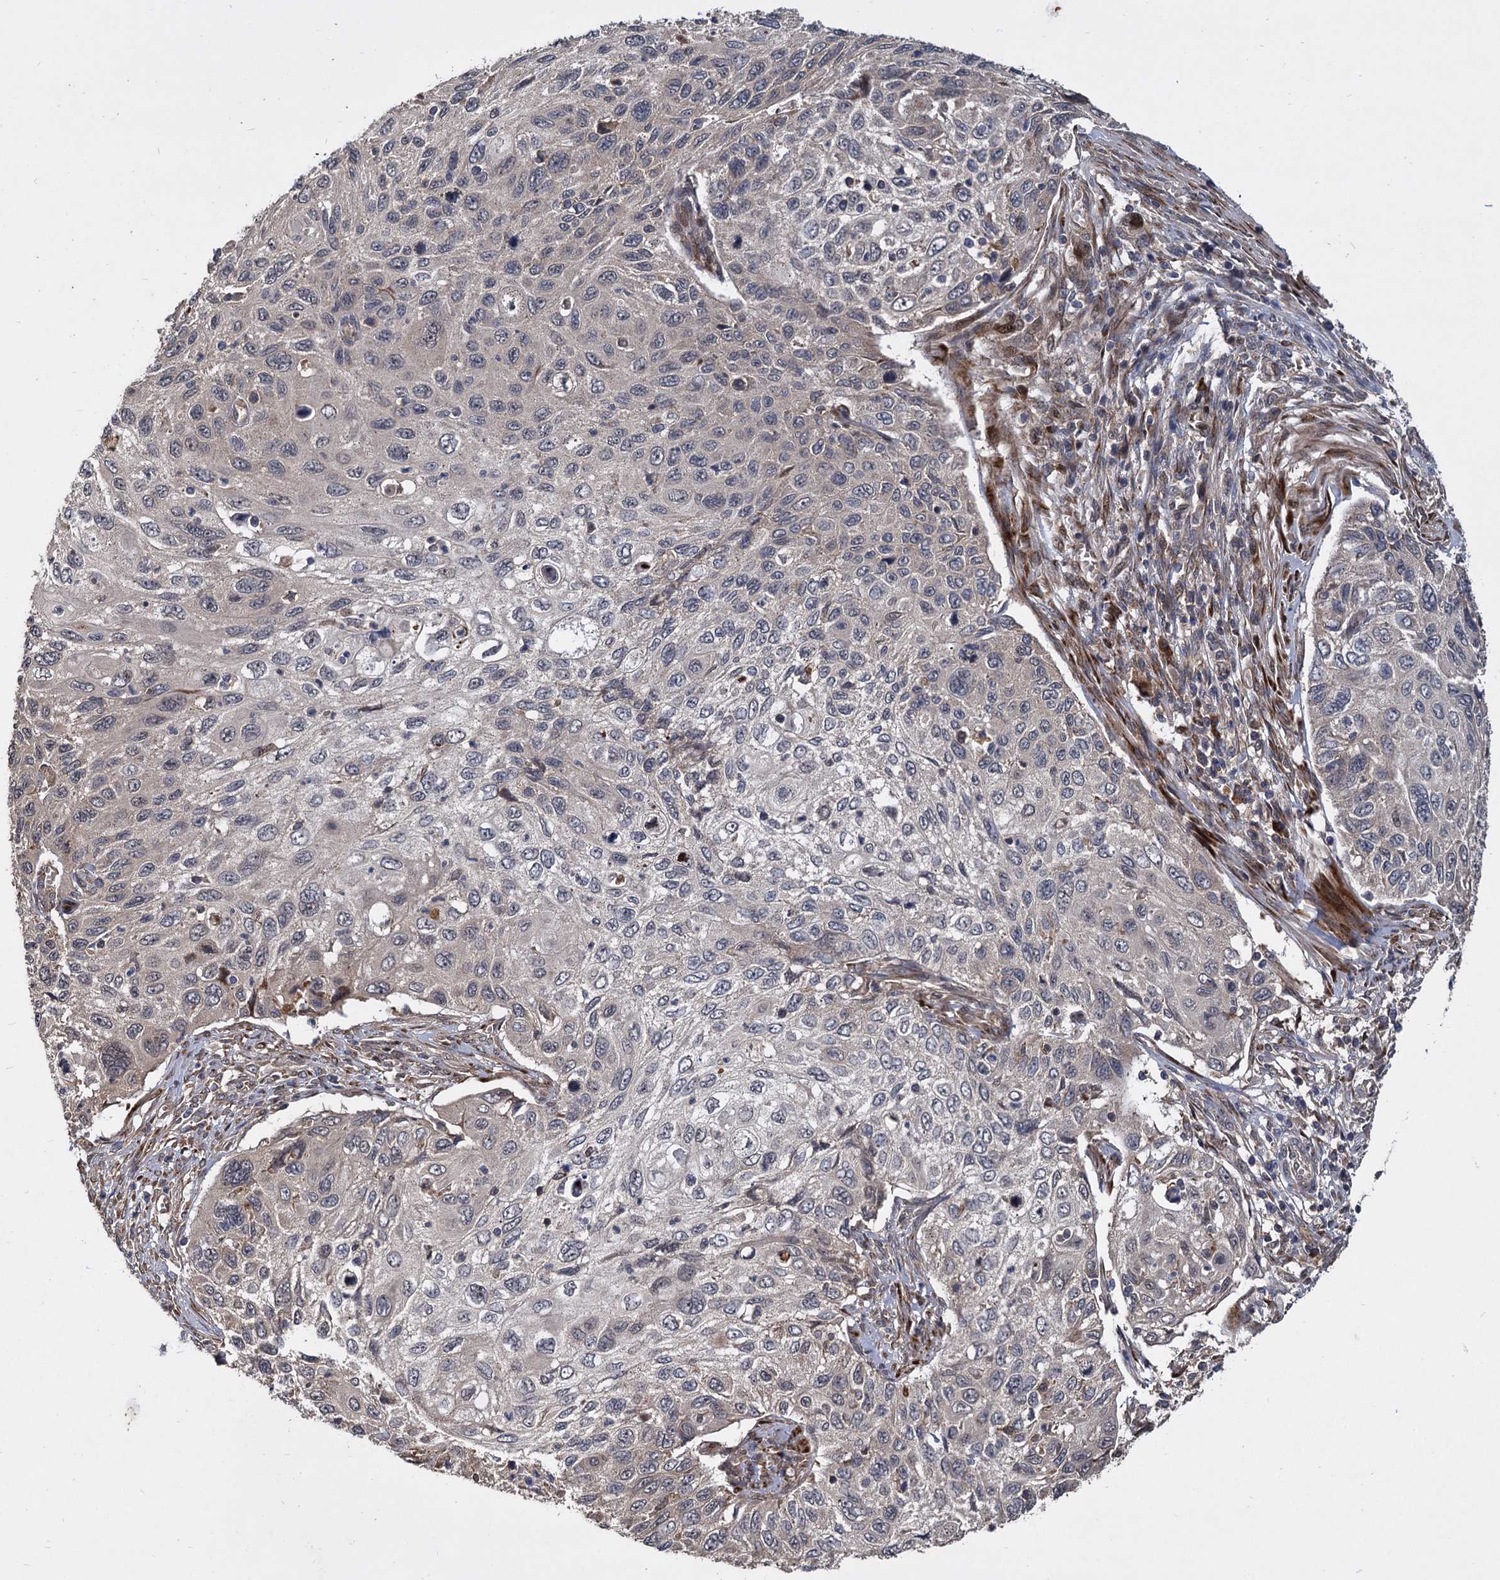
{"staining": {"intensity": "negative", "quantity": "none", "location": "none"}, "tissue": "cervical cancer", "cell_type": "Tumor cells", "image_type": "cancer", "snomed": [{"axis": "morphology", "description": "Squamous cell carcinoma, NOS"}, {"axis": "topography", "description": "Cervix"}], "caption": "IHC image of cervical squamous cell carcinoma stained for a protein (brown), which reveals no staining in tumor cells. (Immunohistochemistry (ihc), brightfield microscopy, high magnification).", "gene": "INPPL1", "patient": {"sex": "female", "age": 70}}